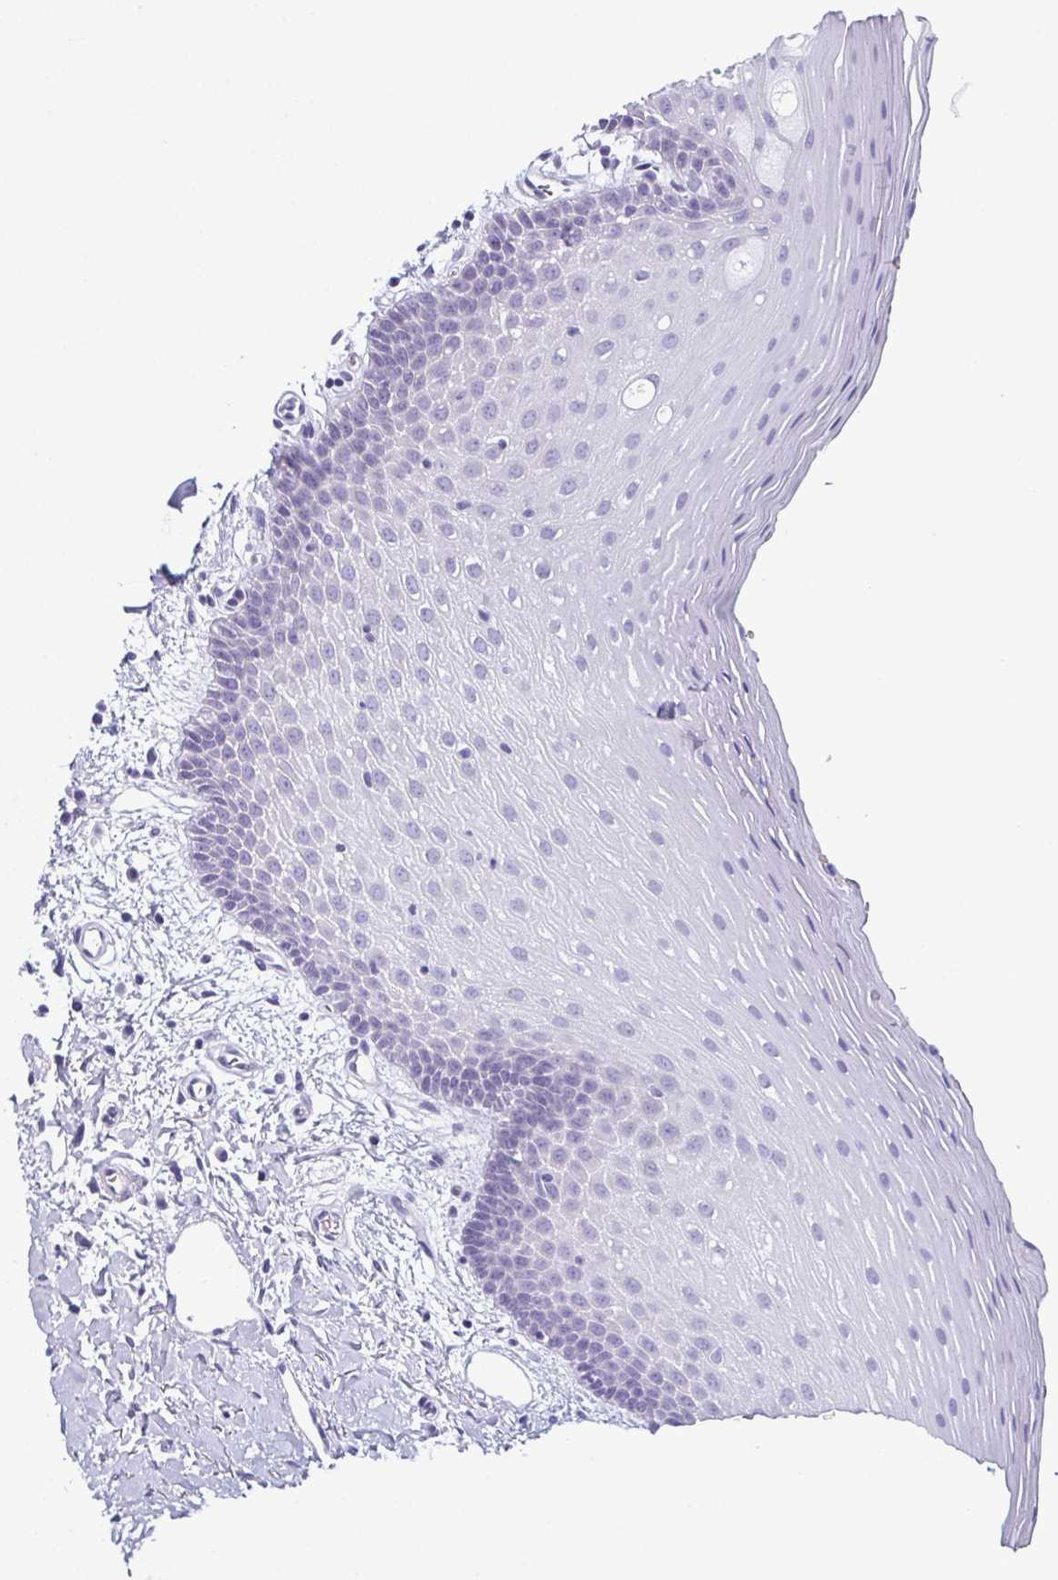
{"staining": {"intensity": "negative", "quantity": "none", "location": "none"}, "tissue": "oral mucosa", "cell_type": "Squamous epithelial cells", "image_type": "normal", "snomed": [{"axis": "morphology", "description": "Normal tissue, NOS"}, {"axis": "topography", "description": "Oral tissue"}], "caption": "DAB (3,3'-diaminobenzidine) immunohistochemical staining of unremarkable human oral mucosa reveals no significant staining in squamous epithelial cells.", "gene": "ENKUR", "patient": {"sex": "female", "age": 43}}